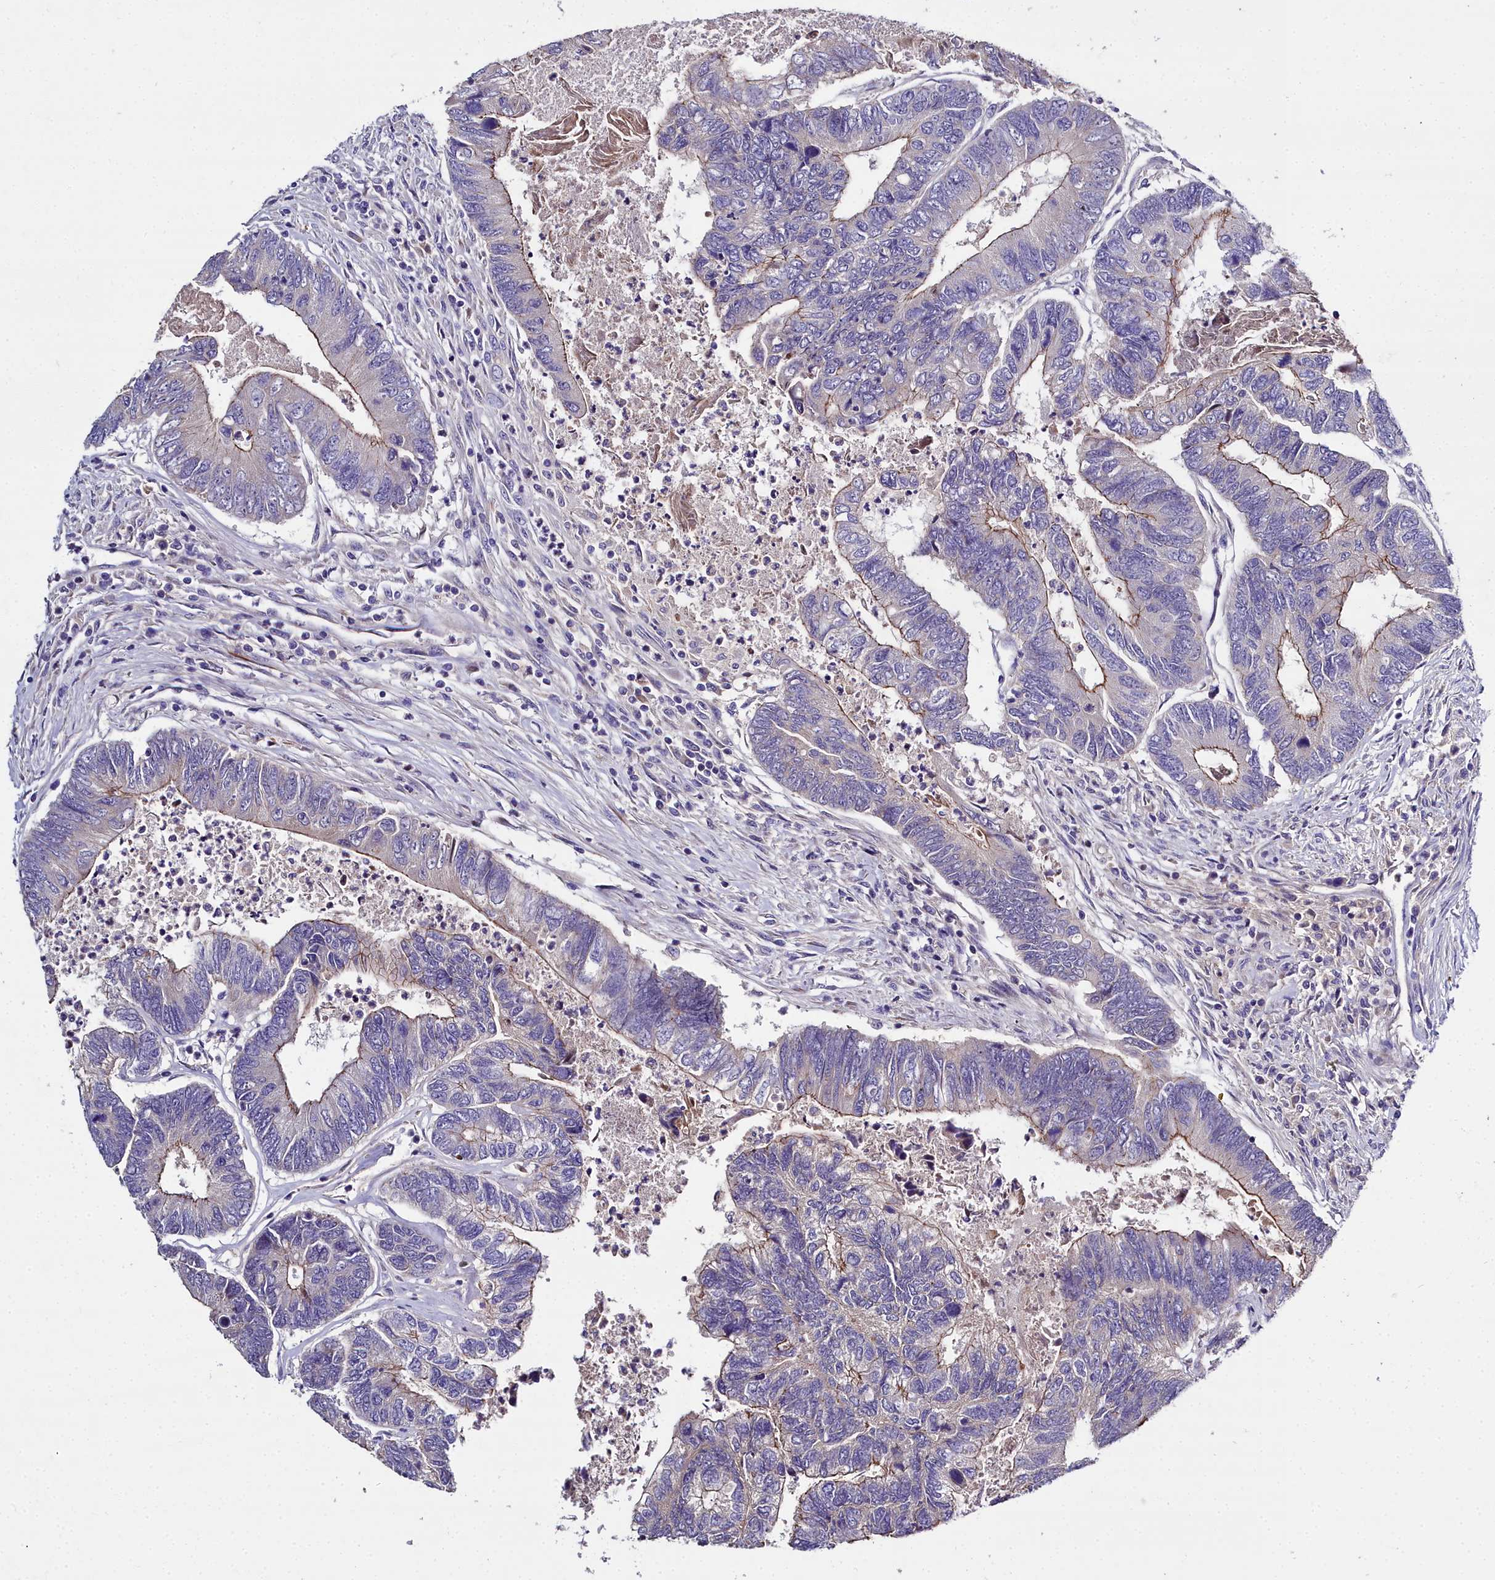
{"staining": {"intensity": "moderate", "quantity": "25%-75%", "location": "cytoplasmic/membranous"}, "tissue": "colorectal cancer", "cell_type": "Tumor cells", "image_type": "cancer", "snomed": [{"axis": "morphology", "description": "Adenocarcinoma, NOS"}, {"axis": "topography", "description": "Colon"}], "caption": "Human colorectal cancer (adenocarcinoma) stained with a brown dye shows moderate cytoplasmic/membranous positive staining in about 25%-75% of tumor cells.", "gene": "NT5M", "patient": {"sex": "female", "age": 67}}